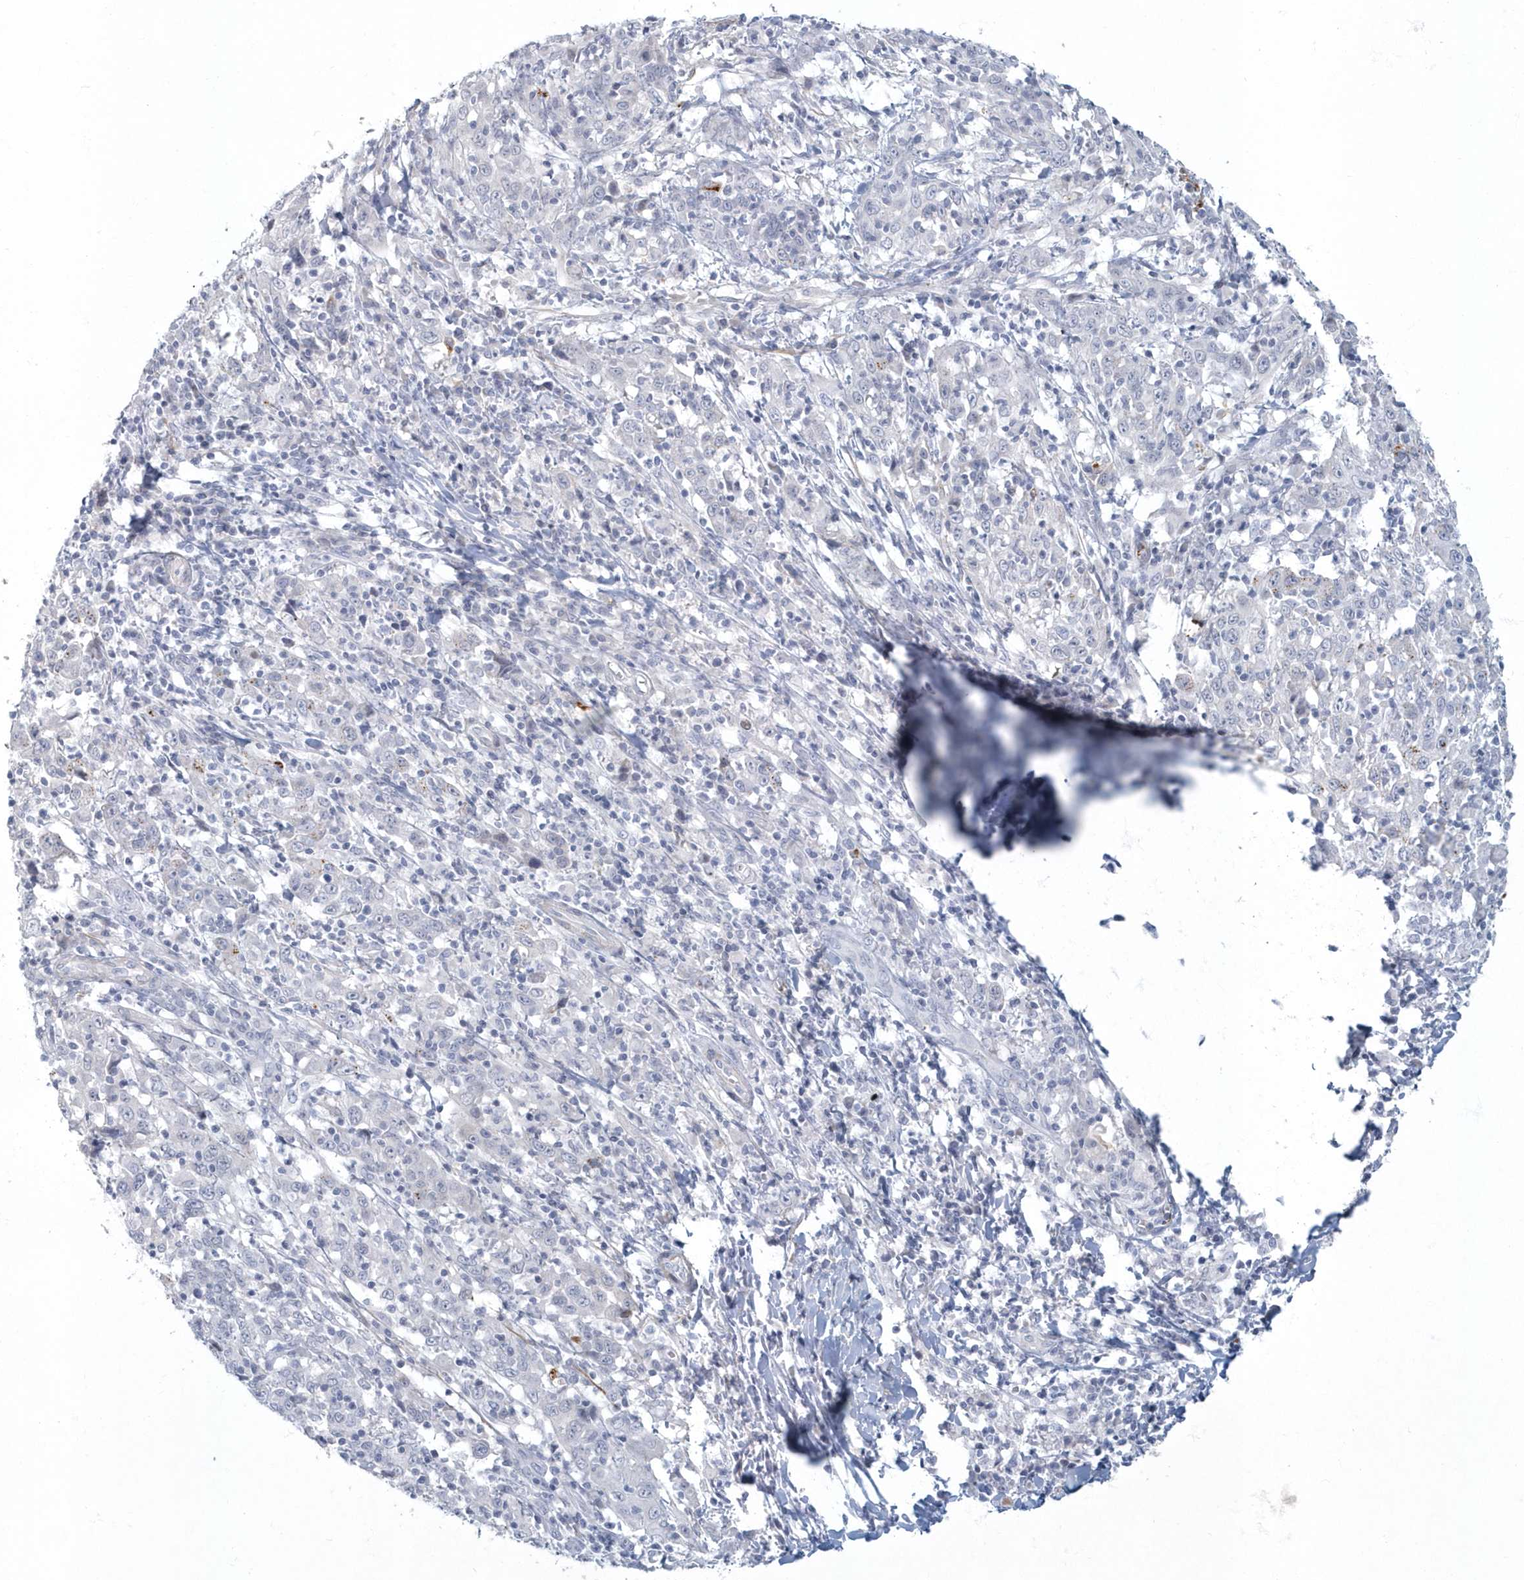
{"staining": {"intensity": "negative", "quantity": "none", "location": "none"}, "tissue": "cervical cancer", "cell_type": "Tumor cells", "image_type": "cancer", "snomed": [{"axis": "morphology", "description": "Squamous cell carcinoma, NOS"}, {"axis": "topography", "description": "Cervix"}], "caption": "Immunohistochemistry (IHC) of cervical squamous cell carcinoma reveals no expression in tumor cells.", "gene": "MYOT", "patient": {"sex": "female", "age": 46}}